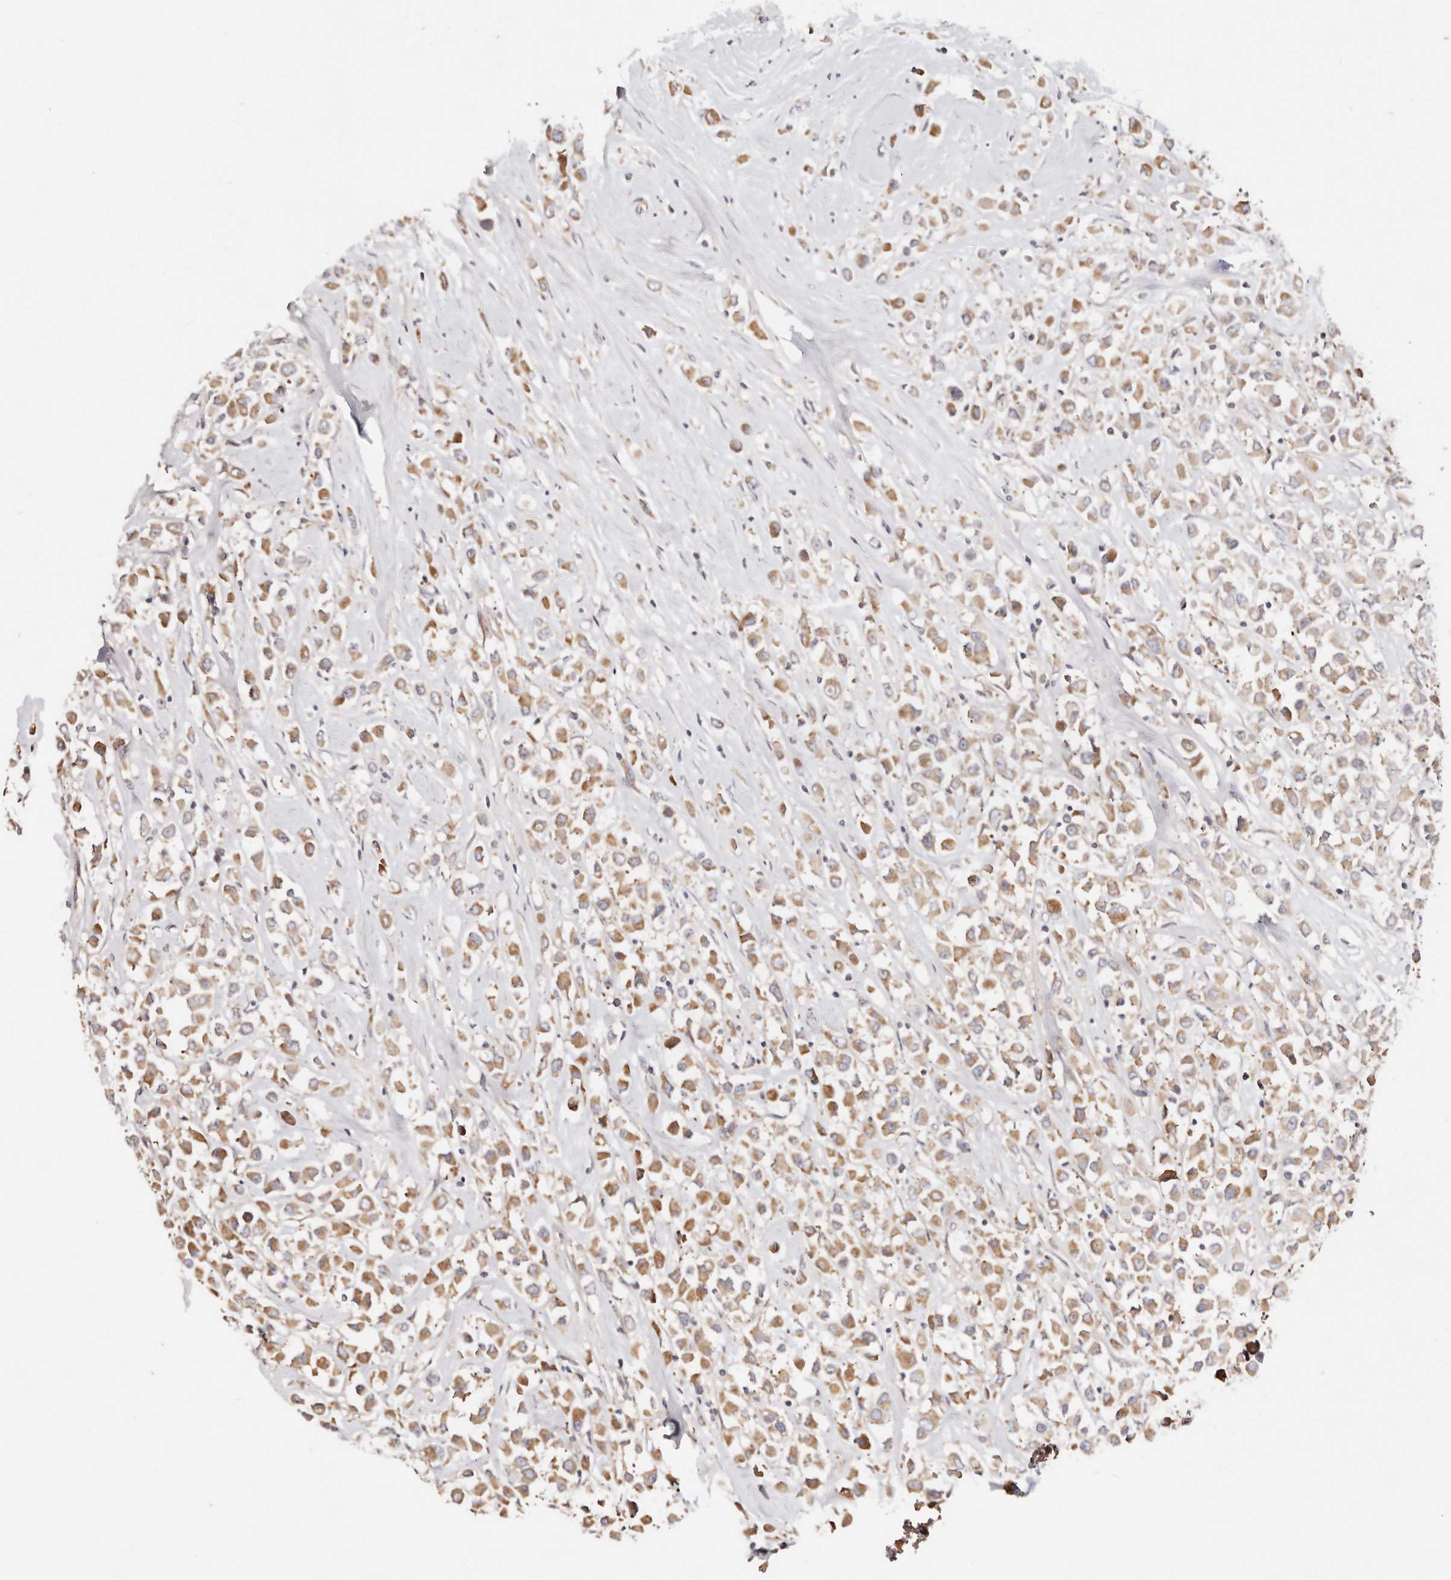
{"staining": {"intensity": "moderate", "quantity": ">75%", "location": "cytoplasmic/membranous"}, "tissue": "breast cancer", "cell_type": "Tumor cells", "image_type": "cancer", "snomed": [{"axis": "morphology", "description": "Duct carcinoma"}, {"axis": "topography", "description": "Breast"}], "caption": "Immunohistochemistry (IHC) (DAB) staining of human breast cancer shows moderate cytoplasmic/membranous protein staining in about >75% of tumor cells. Nuclei are stained in blue.", "gene": "GNA13", "patient": {"sex": "female", "age": 61}}